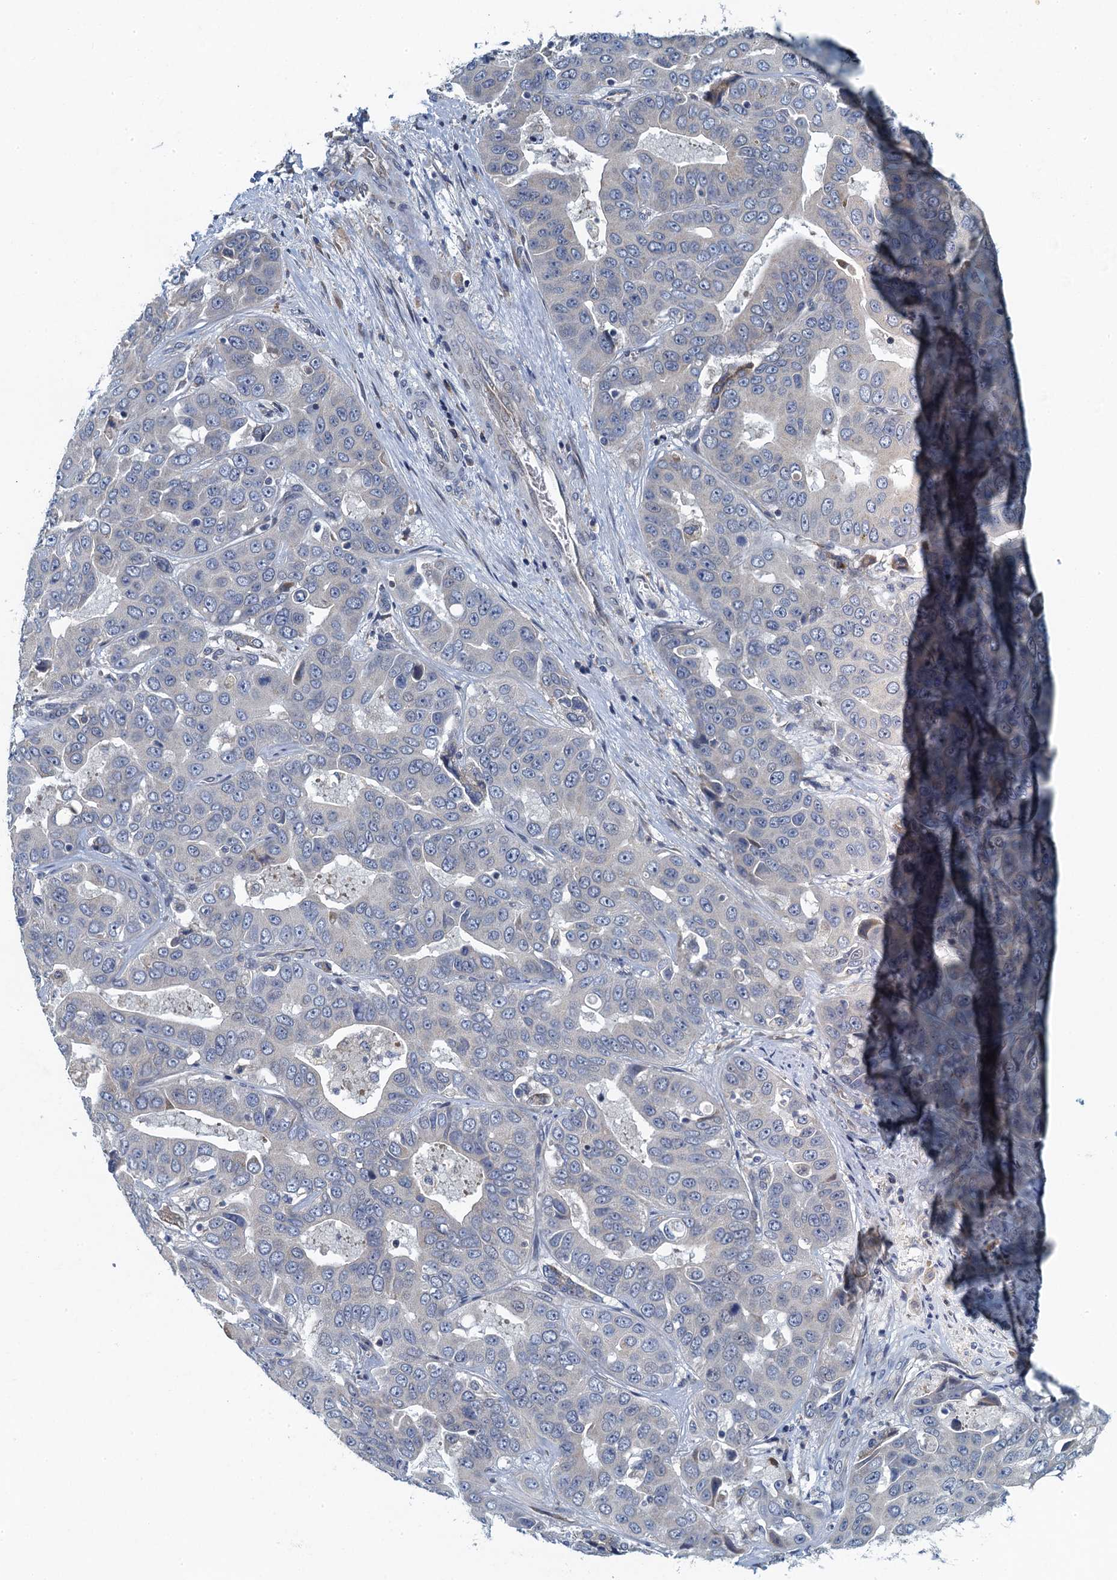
{"staining": {"intensity": "negative", "quantity": "none", "location": "none"}, "tissue": "liver cancer", "cell_type": "Tumor cells", "image_type": "cancer", "snomed": [{"axis": "morphology", "description": "Cholangiocarcinoma"}, {"axis": "topography", "description": "Liver"}], "caption": "DAB immunohistochemical staining of liver cholangiocarcinoma displays no significant staining in tumor cells. (Brightfield microscopy of DAB (3,3'-diaminobenzidine) immunohistochemistry (IHC) at high magnification).", "gene": "ALG2", "patient": {"sex": "female", "age": 52}}